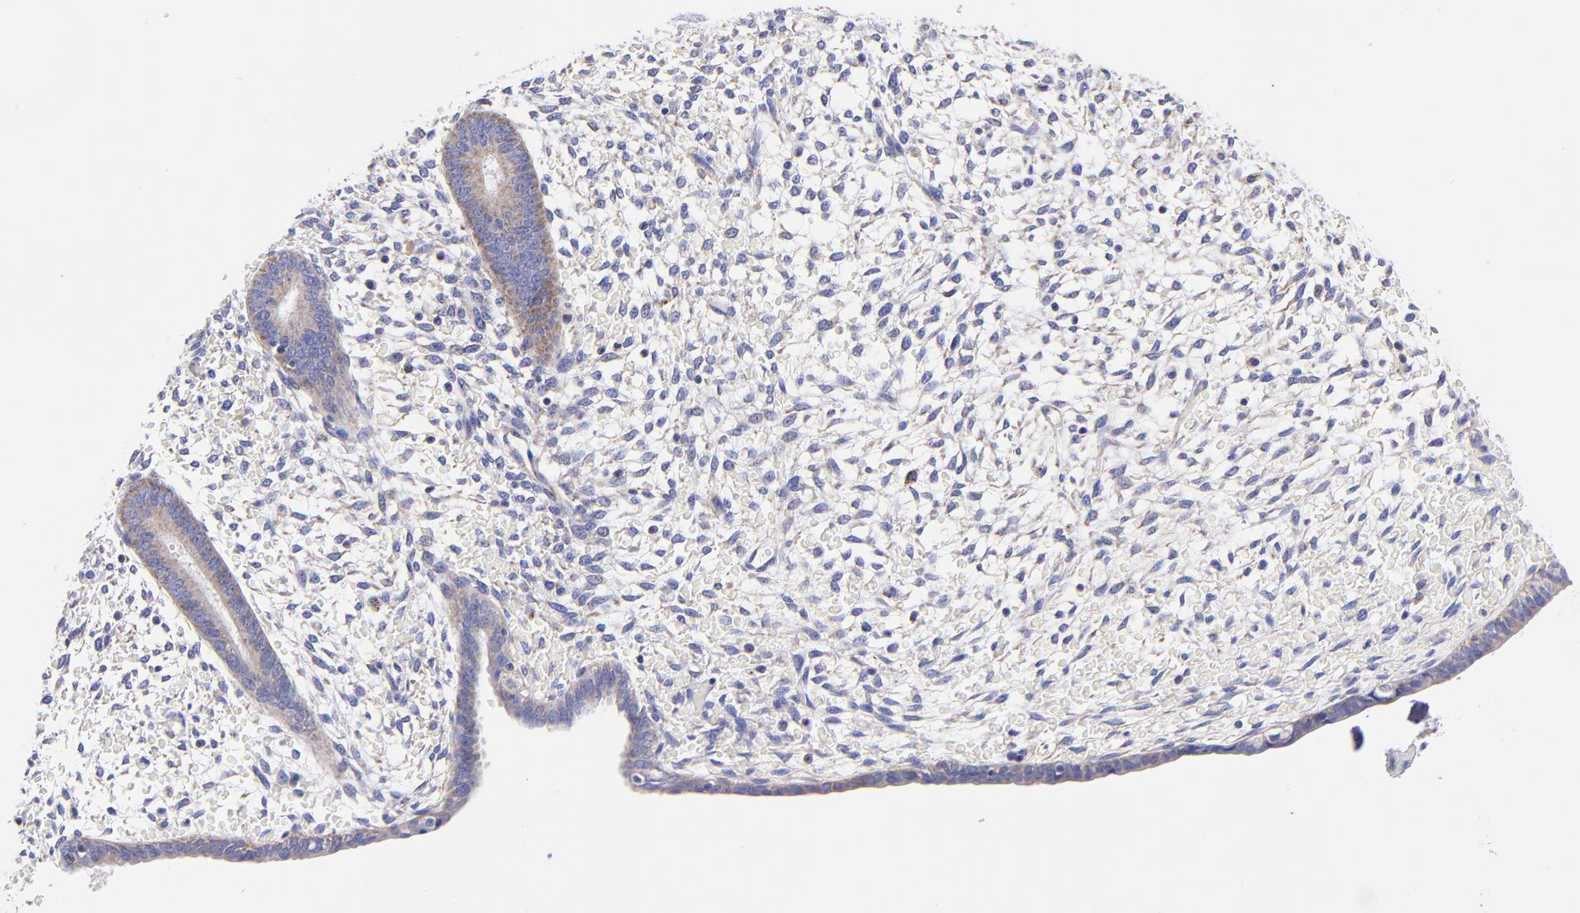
{"staining": {"intensity": "negative", "quantity": "none", "location": "none"}, "tissue": "endometrium", "cell_type": "Cells in endometrial stroma", "image_type": "normal", "snomed": [{"axis": "morphology", "description": "Normal tissue, NOS"}, {"axis": "topography", "description": "Endometrium"}], "caption": "The micrograph exhibits no significant staining in cells in endometrial stroma of endometrium.", "gene": "NDUFB7", "patient": {"sex": "female", "age": 42}}